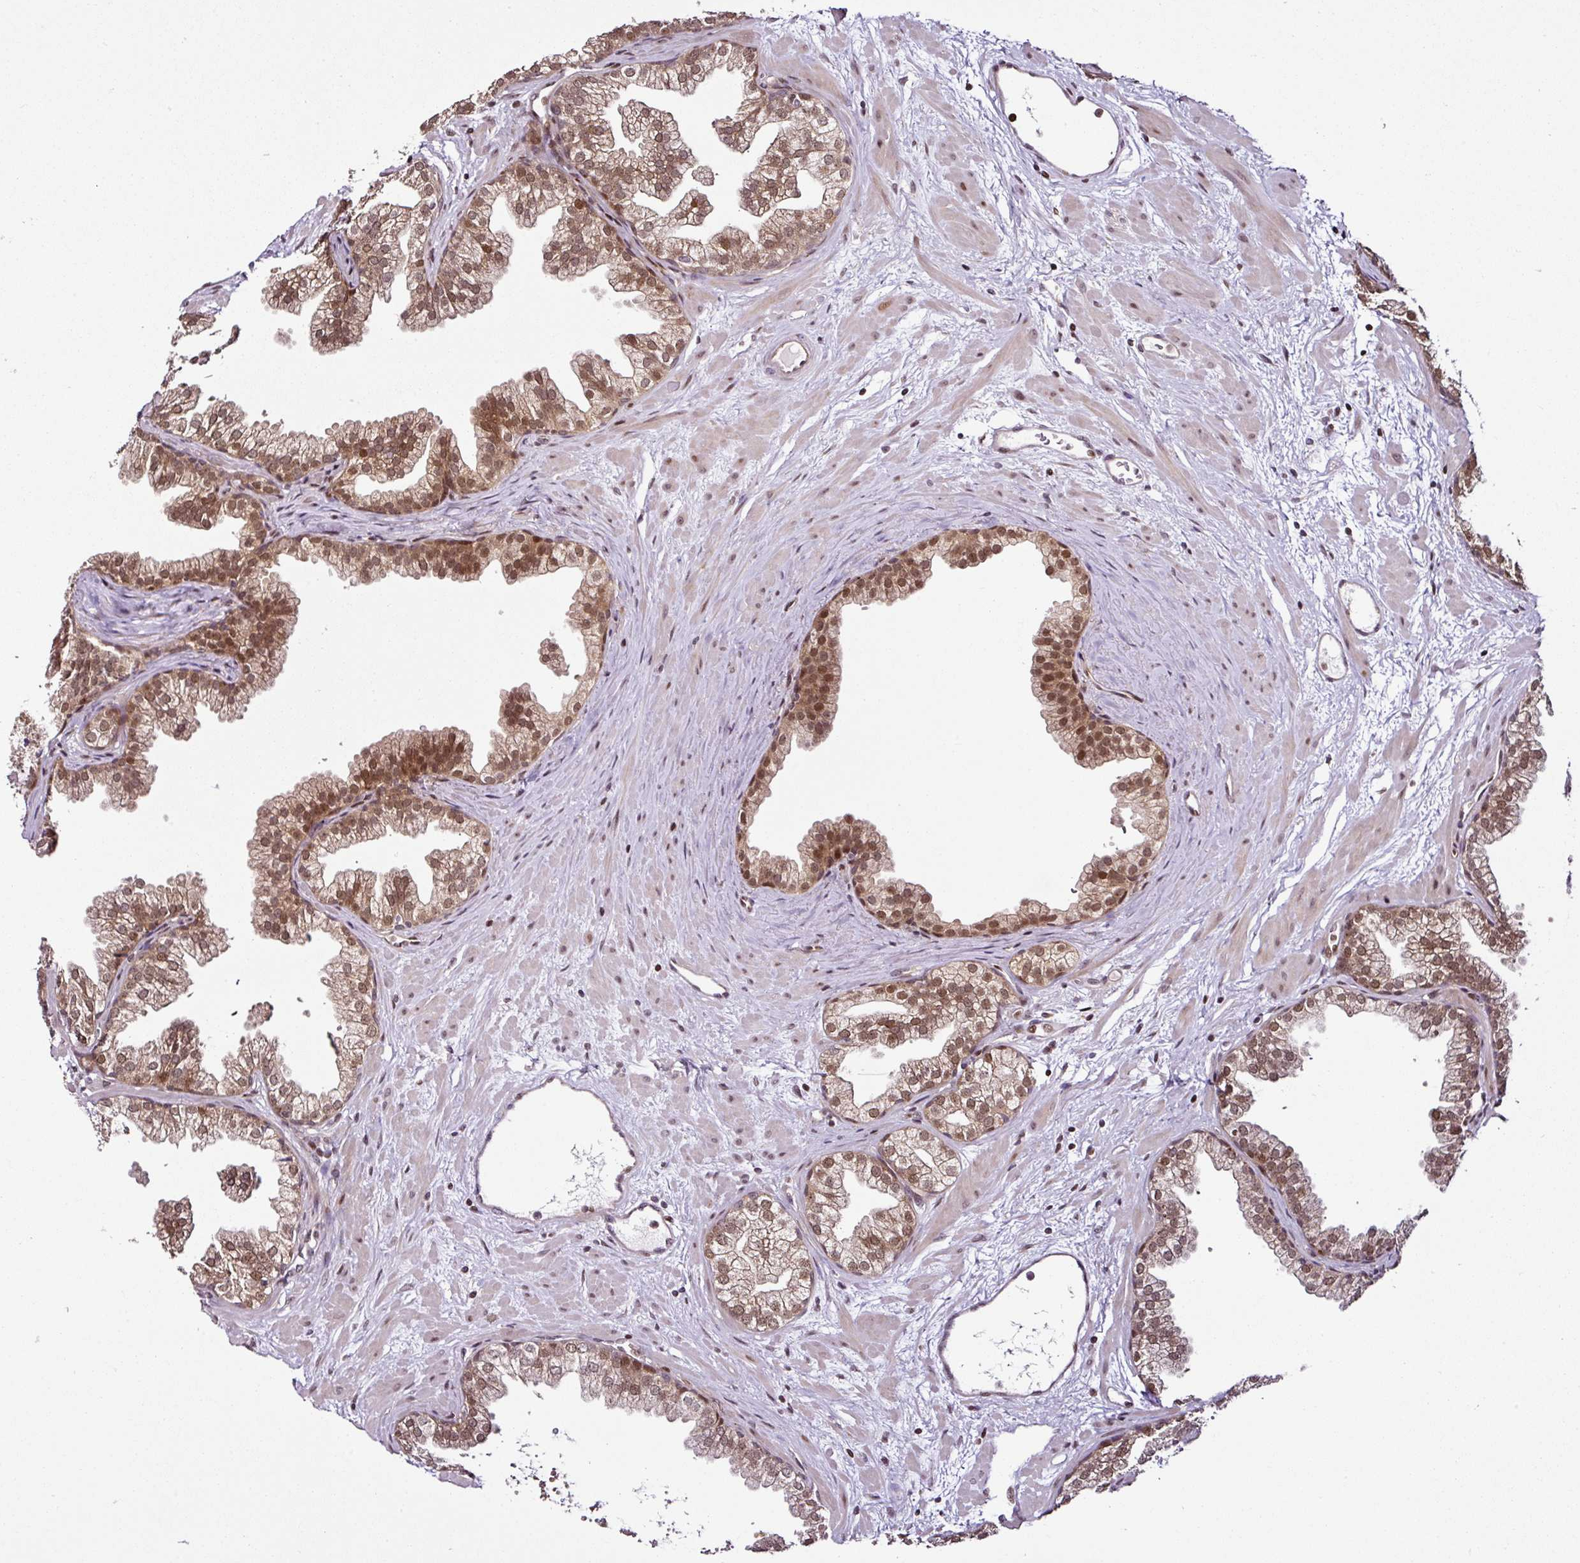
{"staining": {"intensity": "moderate", "quantity": ">75%", "location": "cytoplasmic/membranous,nuclear"}, "tissue": "prostate", "cell_type": "Glandular cells", "image_type": "normal", "snomed": [{"axis": "morphology", "description": "Normal tissue, NOS"}, {"axis": "topography", "description": "Prostate"}], "caption": "Immunohistochemical staining of normal human prostate displays medium levels of moderate cytoplasmic/membranous,nuclear staining in about >75% of glandular cells. (IHC, brightfield microscopy, high magnification).", "gene": "COPRS", "patient": {"sex": "male", "age": 37}}